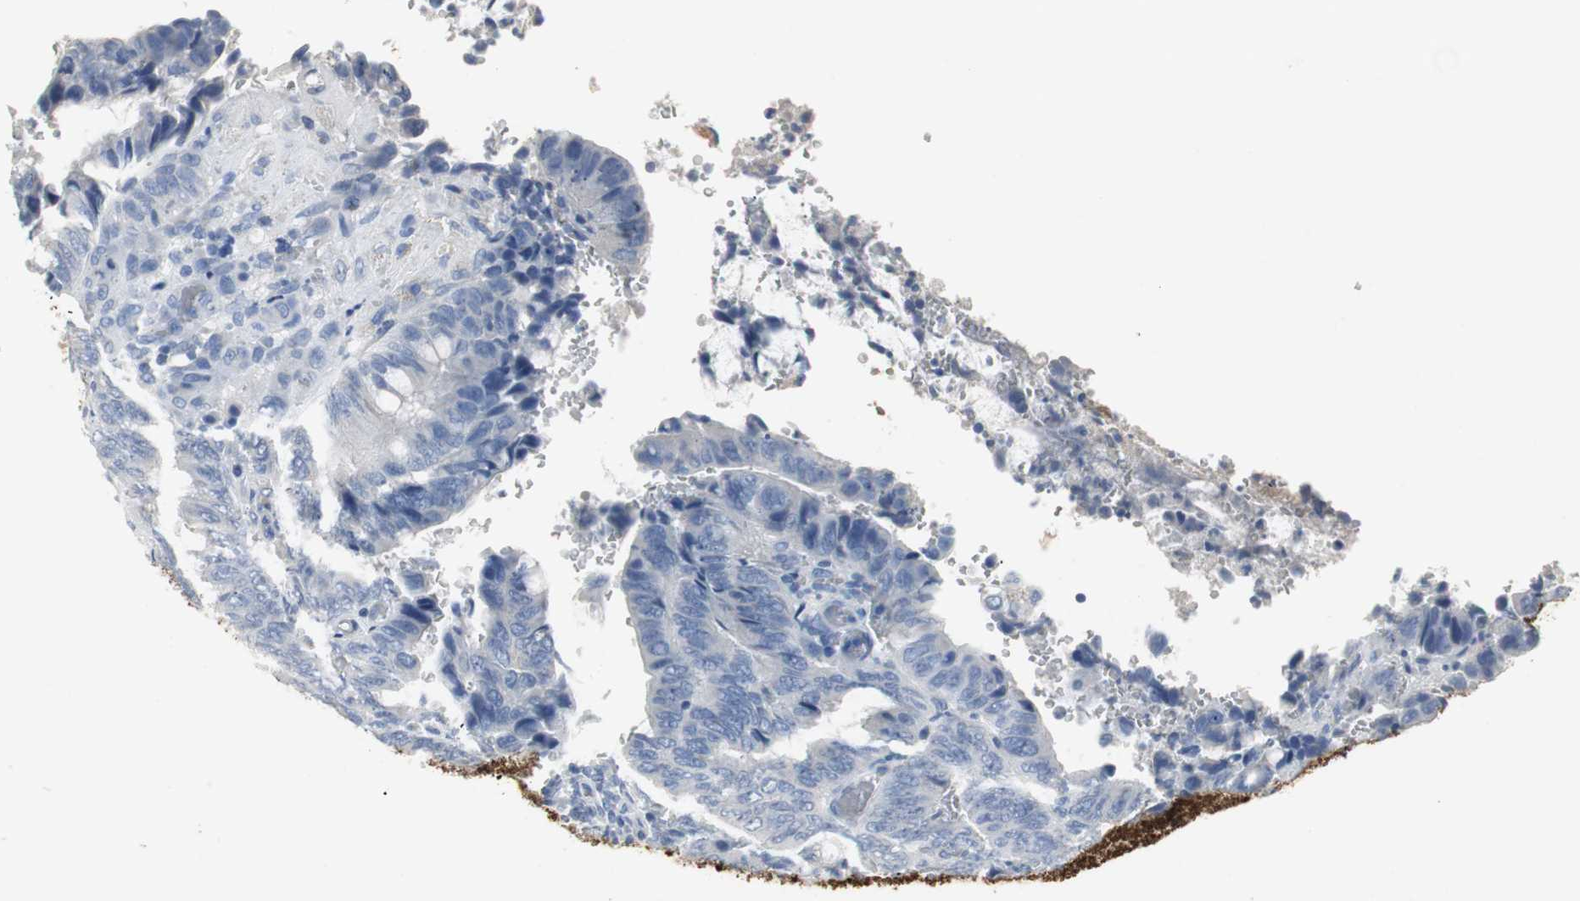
{"staining": {"intensity": "negative", "quantity": "none", "location": "none"}, "tissue": "colorectal cancer", "cell_type": "Tumor cells", "image_type": "cancer", "snomed": [{"axis": "morphology", "description": "Normal tissue, NOS"}, {"axis": "morphology", "description": "Adenocarcinoma, NOS"}, {"axis": "topography", "description": "Rectum"}, {"axis": "topography", "description": "Peripheral nerve tissue"}], "caption": "DAB (3,3'-diaminobenzidine) immunohistochemical staining of colorectal adenocarcinoma demonstrates no significant positivity in tumor cells.", "gene": "LRP2", "patient": {"sex": "male", "age": 92}}